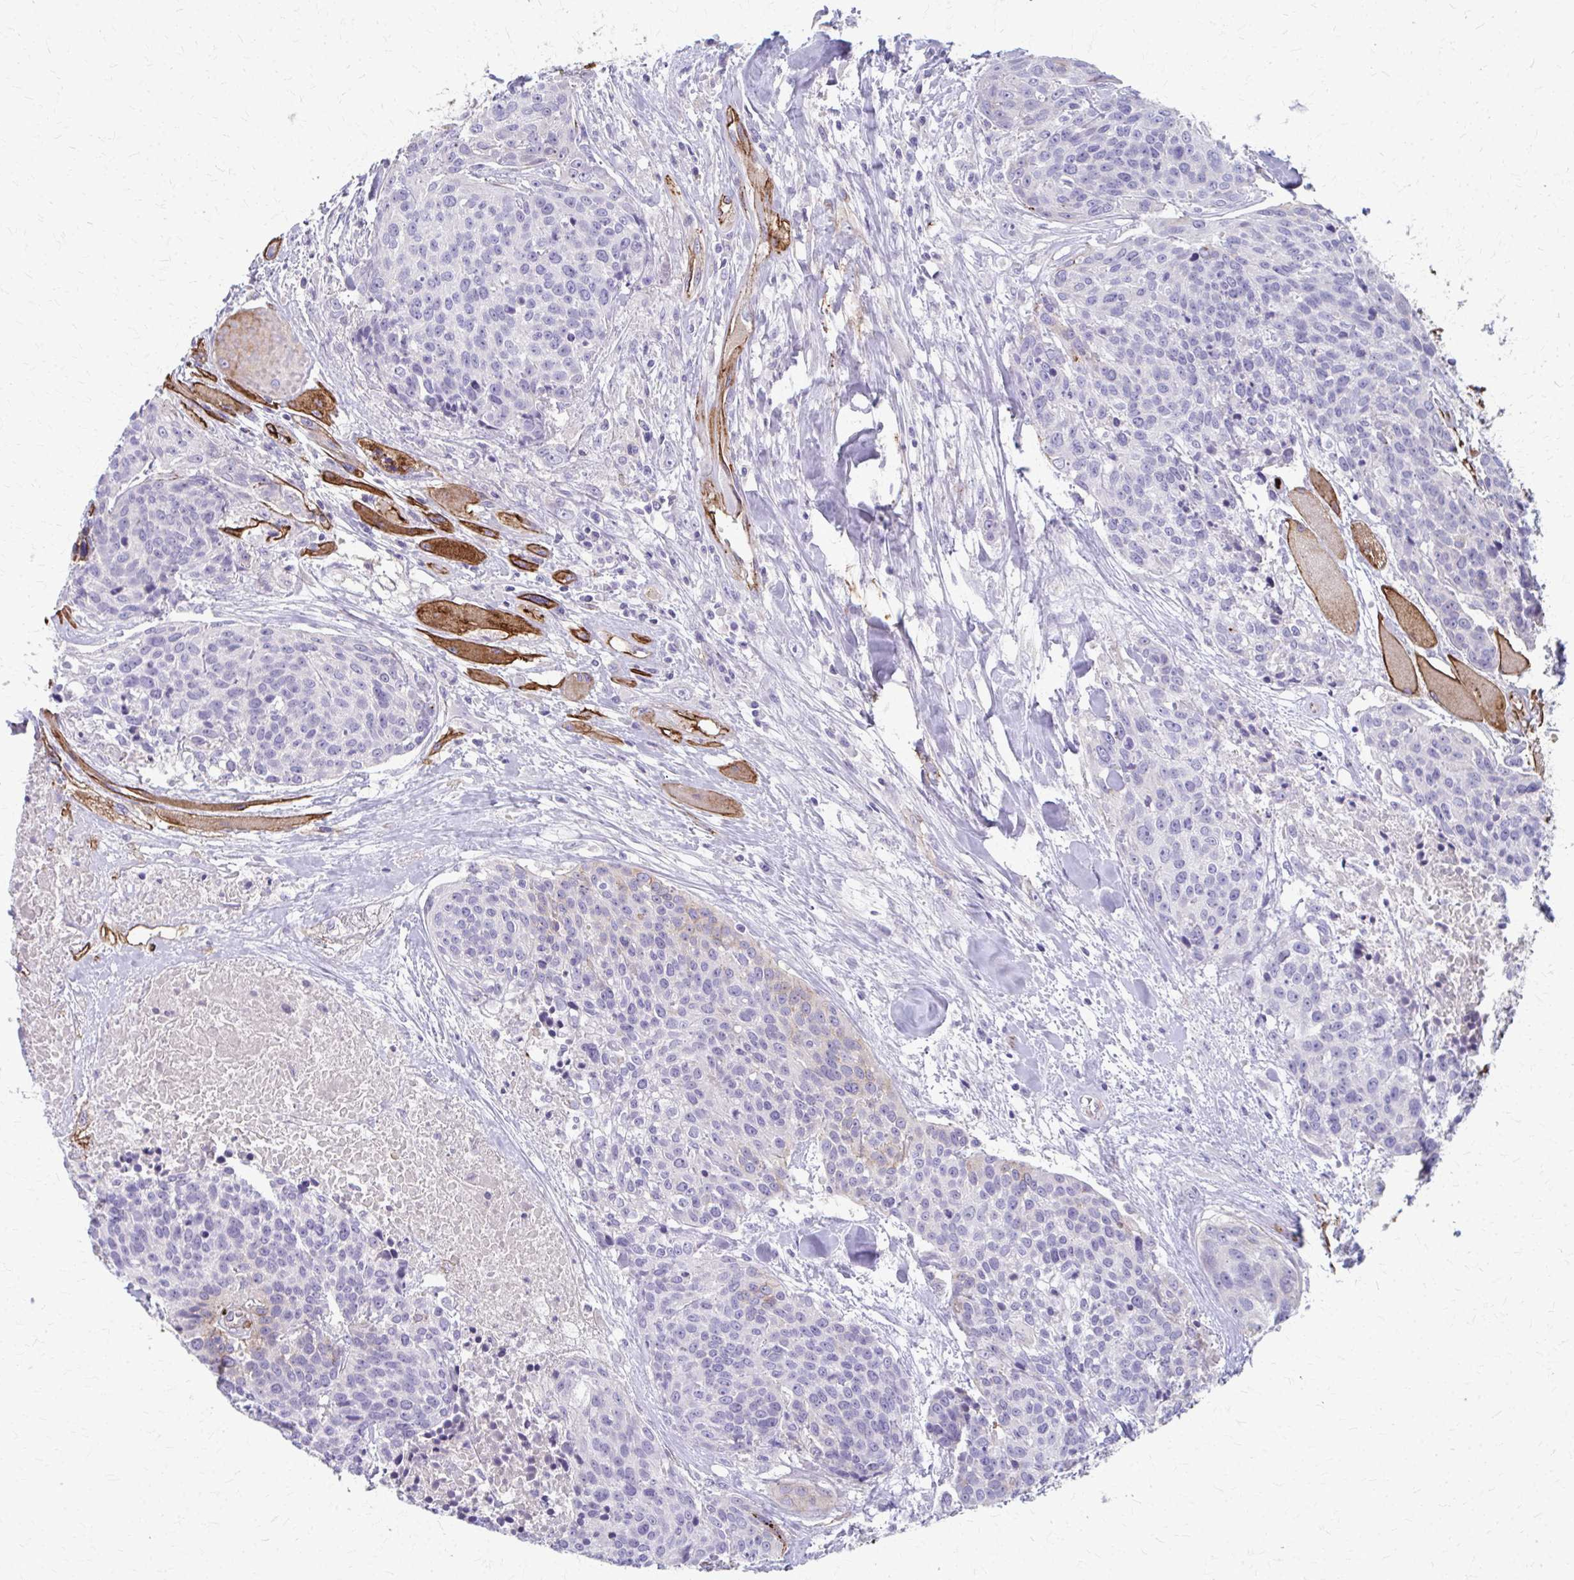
{"staining": {"intensity": "negative", "quantity": "none", "location": "none"}, "tissue": "head and neck cancer", "cell_type": "Tumor cells", "image_type": "cancer", "snomed": [{"axis": "morphology", "description": "Squamous cell carcinoma, NOS"}, {"axis": "topography", "description": "Oral tissue"}, {"axis": "topography", "description": "Head-Neck"}], "caption": "Immunohistochemistry (IHC) photomicrograph of neoplastic tissue: human head and neck cancer stained with DAB (3,3'-diaminobenzidine) exhibits no significant protein positivity in tumor cells.", "gene": "ADIPOQ", "patient": {"sex": "male", "age": 64}}